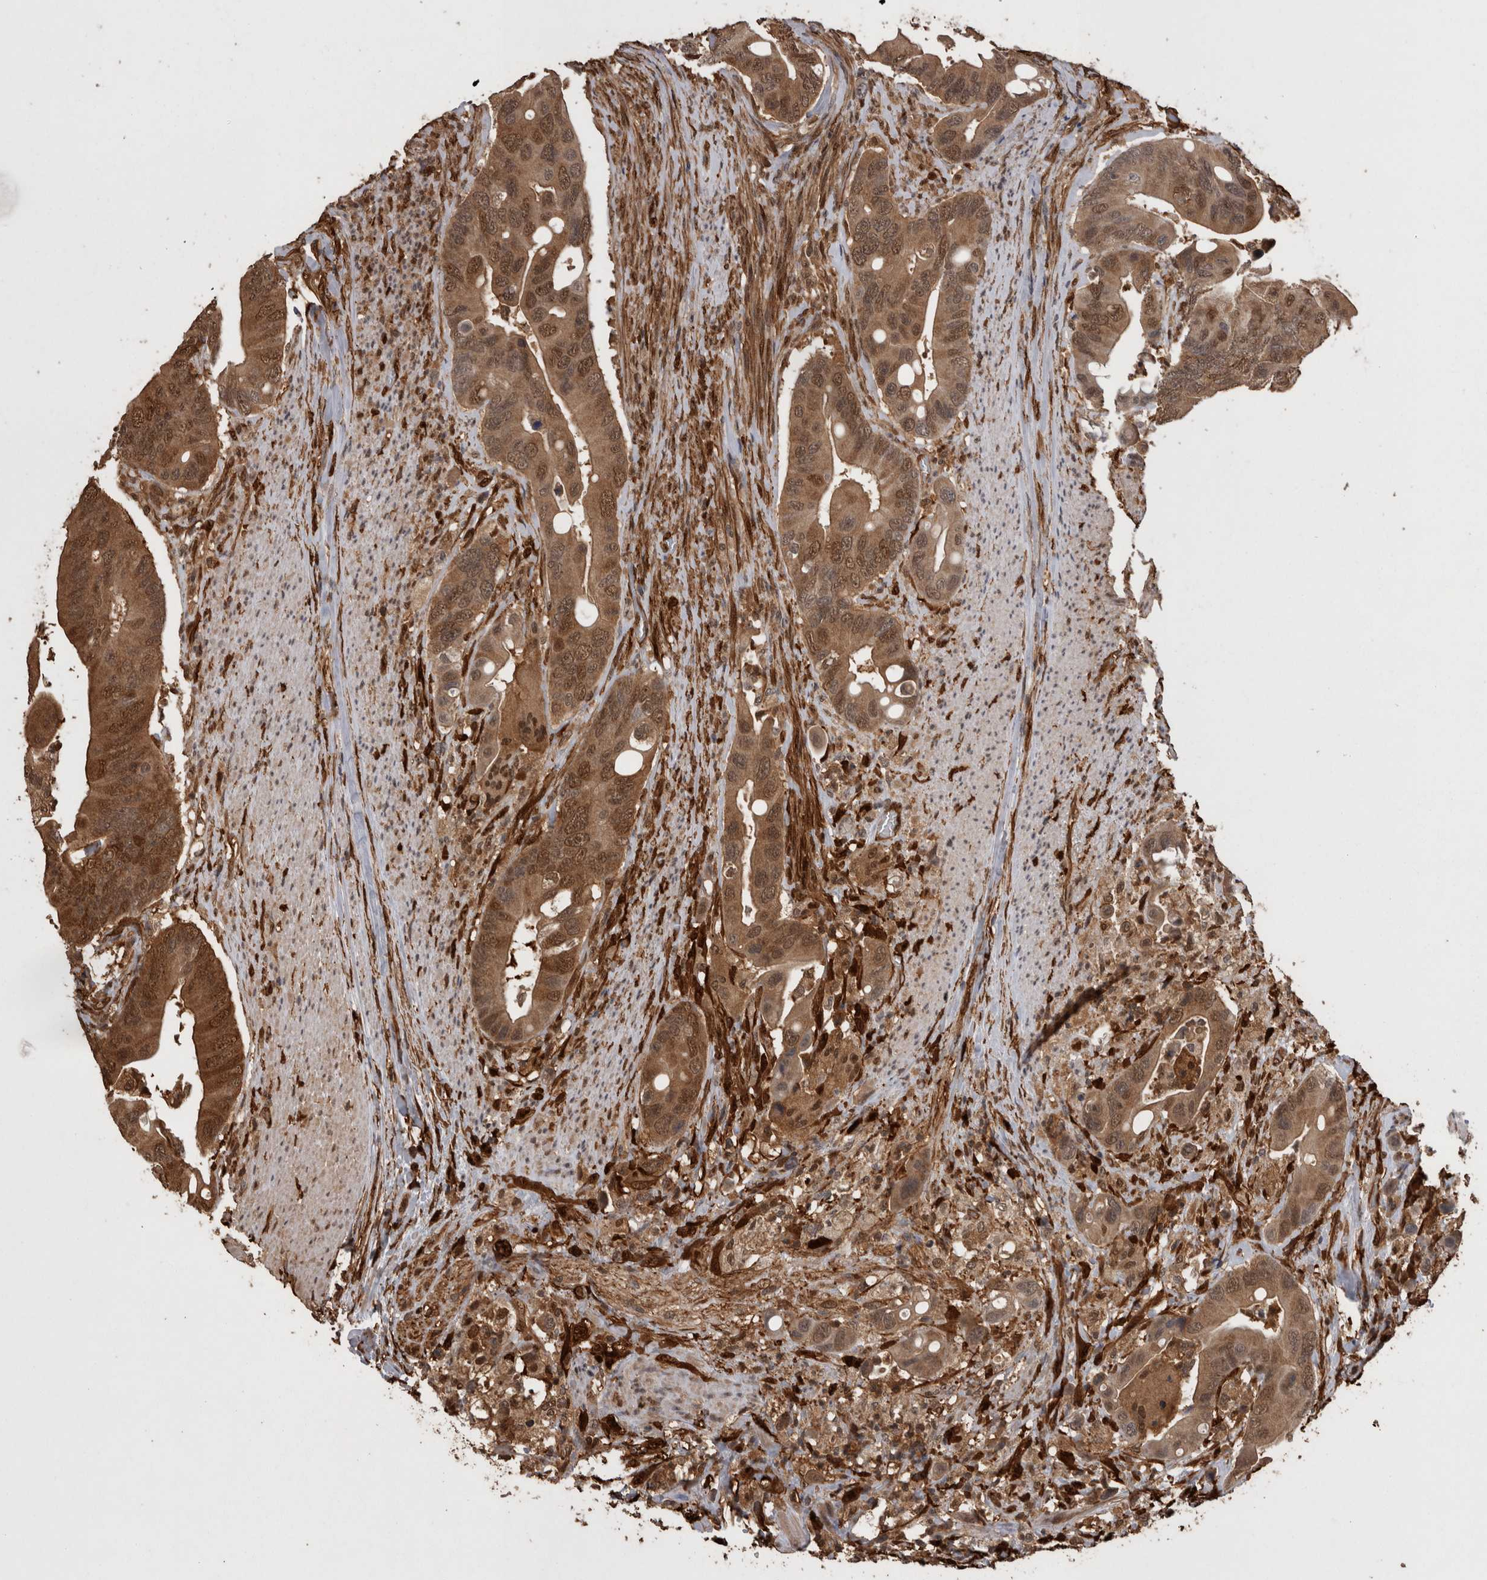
{"staining": {"intensity": "moderate", "quantity": ">75%", "location": "cytoplasmic/membranous,nuclear"}, "tissue": "colorectal cancer", "cell_type": "Tumor cells", "image_type": "cancer", "snomed": [{"axis": "morphology", "description": "Adenocarcinoma, NOS"}, {"axis": "topography", "description": "Rectum"}], "caption": "An IHC image of tumor tissue is shown. Protein staining in brown highlights moderate cytoplasmic/membranous and nuclear positivity in adenocarcinoma (colorectal) within tumor cells.", "gene": "LXN", "patient": {"sex": "female", "age": 57}}